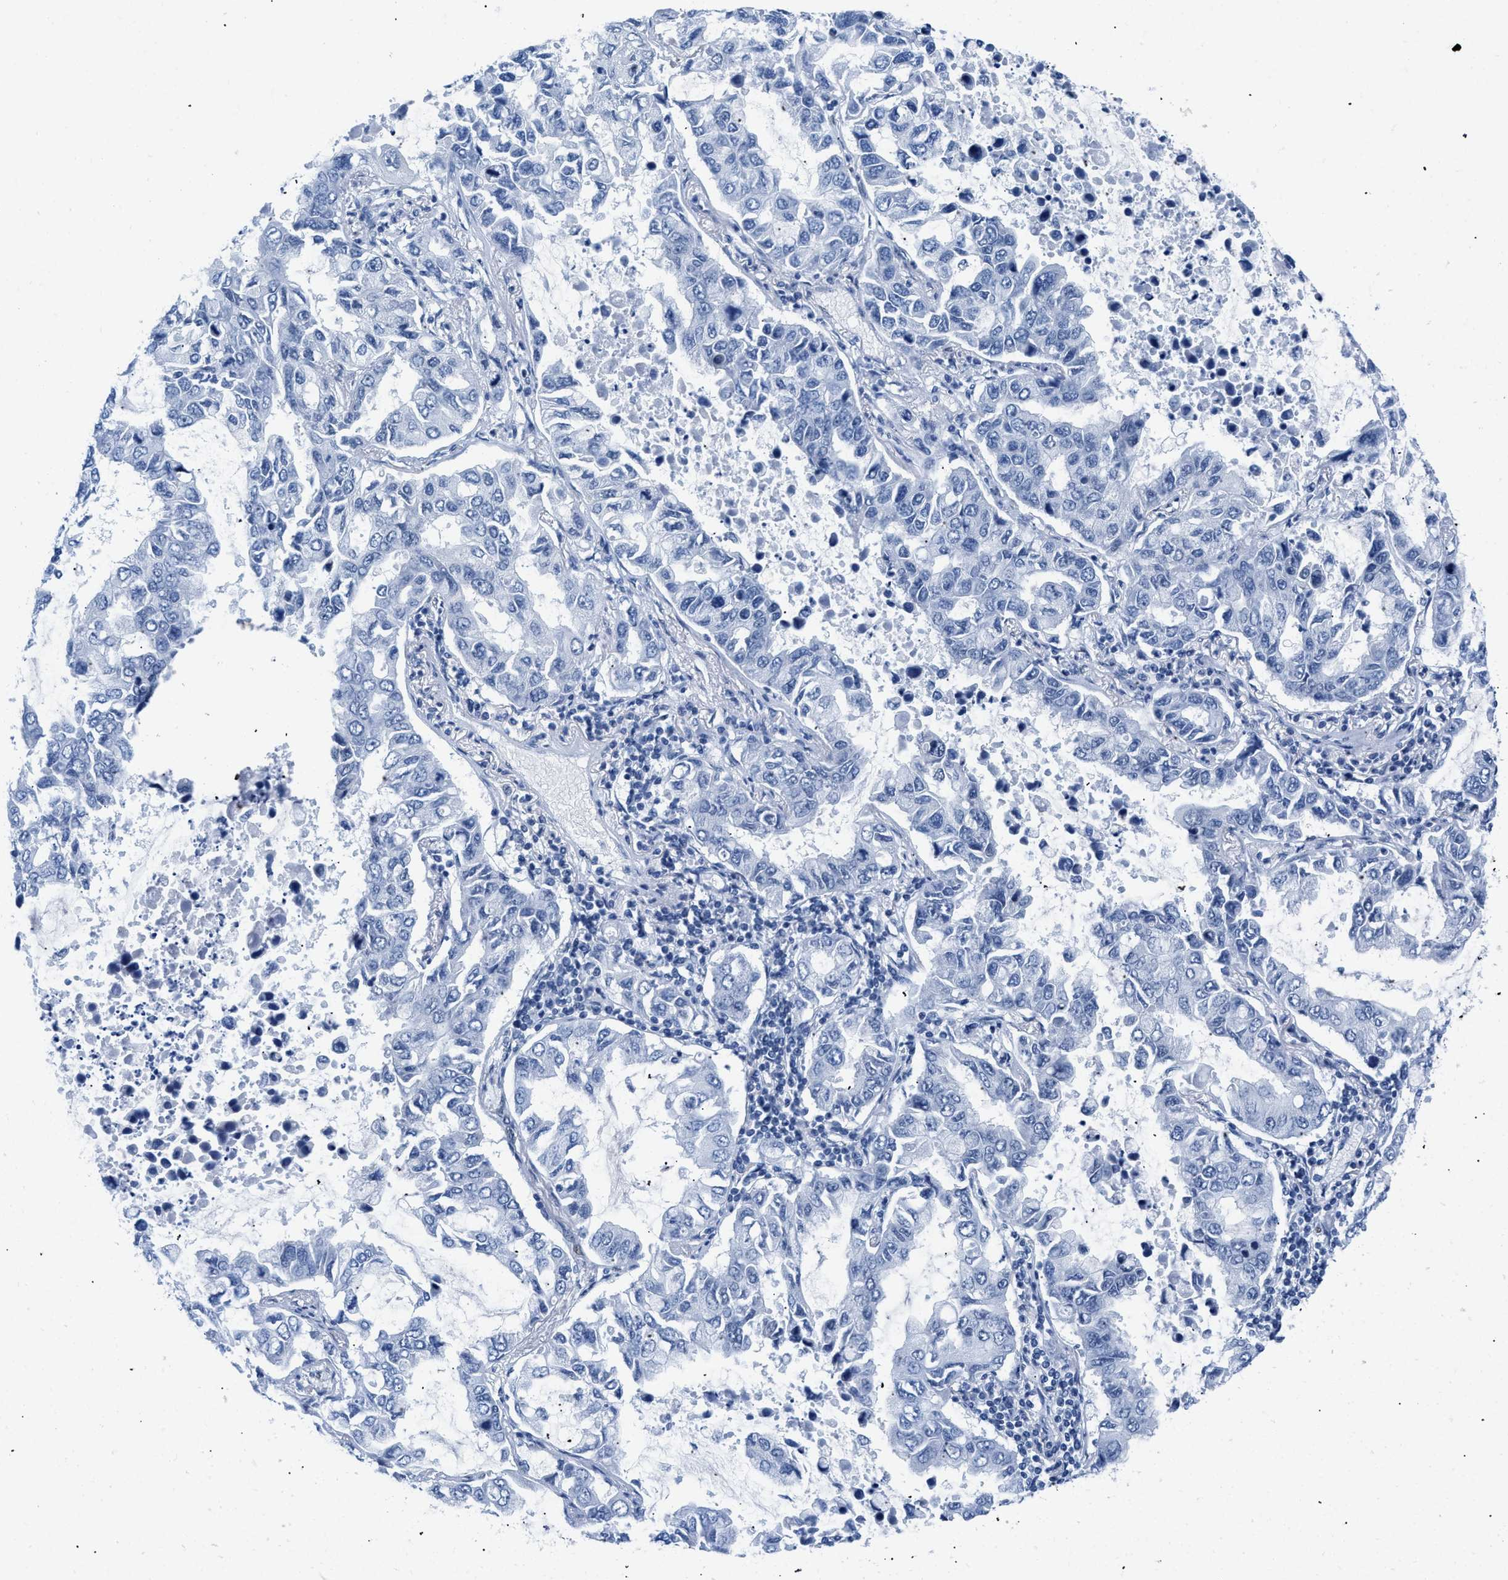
{"staining": {"intensity": "negative", "quantity": "none", "location": "none"}, "tissue": "lung cancer", "cell_type": "Tumor cells", "image_type": "cancer", "snomed": [{"axis": "morphology", "description": "Adenocarcinoma, NOS"}, {"axis": "topography", "description": "Lung"}], "caption": "Immunohistochemical staining of lung cancer shows no significant positivity in tumor cells.", "gene": "CTBP1", "patient": {"sex": "male", "age": 64}}